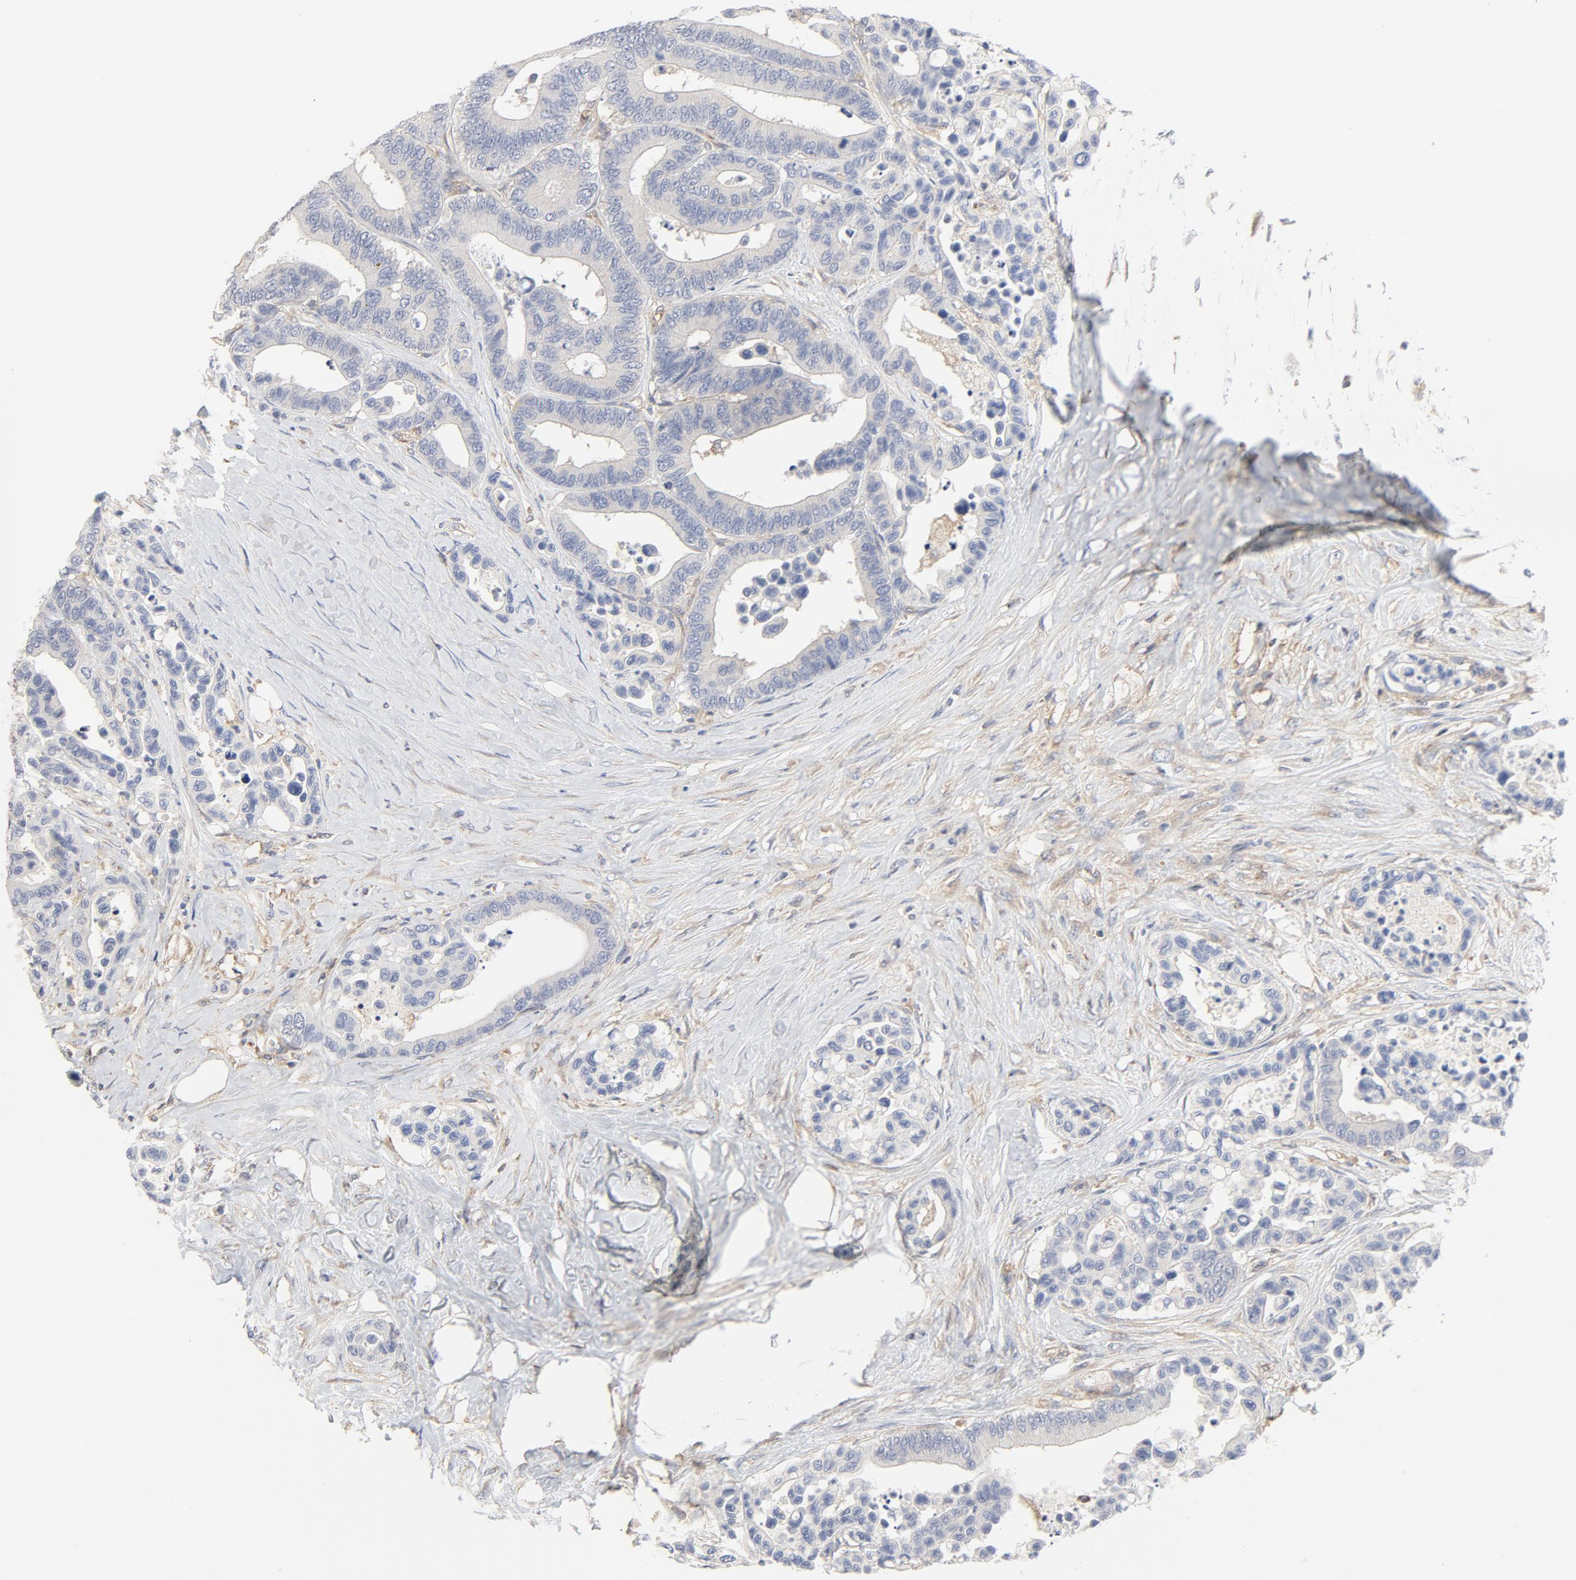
{"staining": {"intensity": "negative", "quantity": "none", "location": "none"}, "tissue": "colorectal cancer", "cell_type": "Tumor cells", "image_type": "cancer", "snomed": [{"axis": "morphology", "description": "Adenocarcinoma, NOS"}, {"axis": "topography", "description": "Colon"}], "caption": "There is no significant positivity in tumor cells of colorectal adenocarcinoma.", "gene": "RABEP1", "patient": {"sex": "male", "age": 82}}